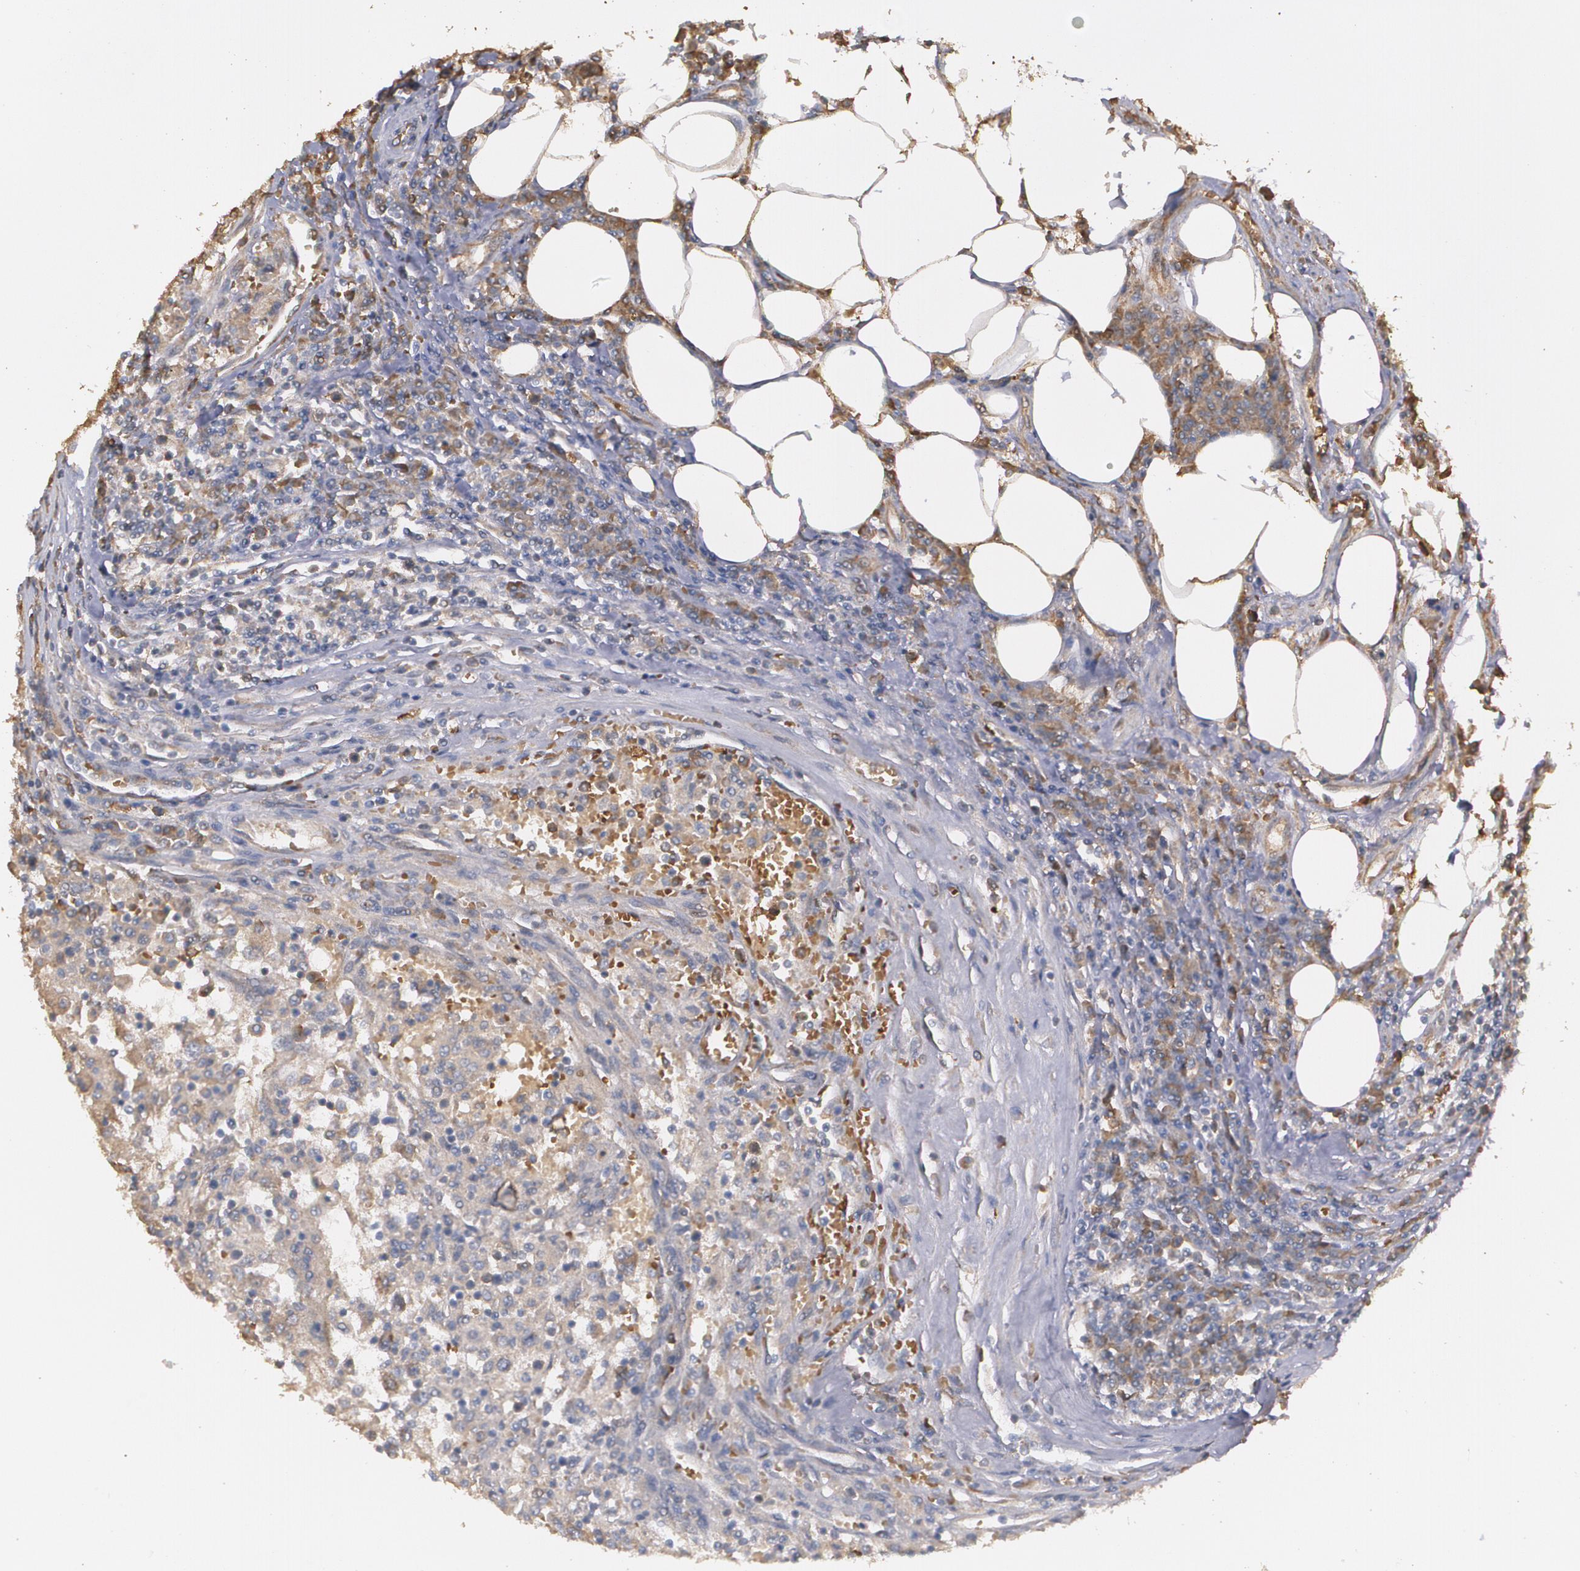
{"staining": {"intensity": "weak", "quantity": ">75%", "location": "cytoplasmic/membranous"}, "tissue": "renal cancer", "cell_type": "Tumor cells", "image_type": "cancer", "snomed": [{"axis": "morphology", "description": "Normal tissue, NOS"}, {"axis": "morphology", "description": "Adenocarcinoma, NOS"}, {"axis": "topography", "description": "Kidney"}], "caption": "DAB immunohistochemical staining of renal cancer displays weak cytoplasmic/membranous protein staining in approximately >75% of tumor cells. Nuclei are stained in blue.", "gene": "PON1", "patient": {"sex": "male", "age": 71}}